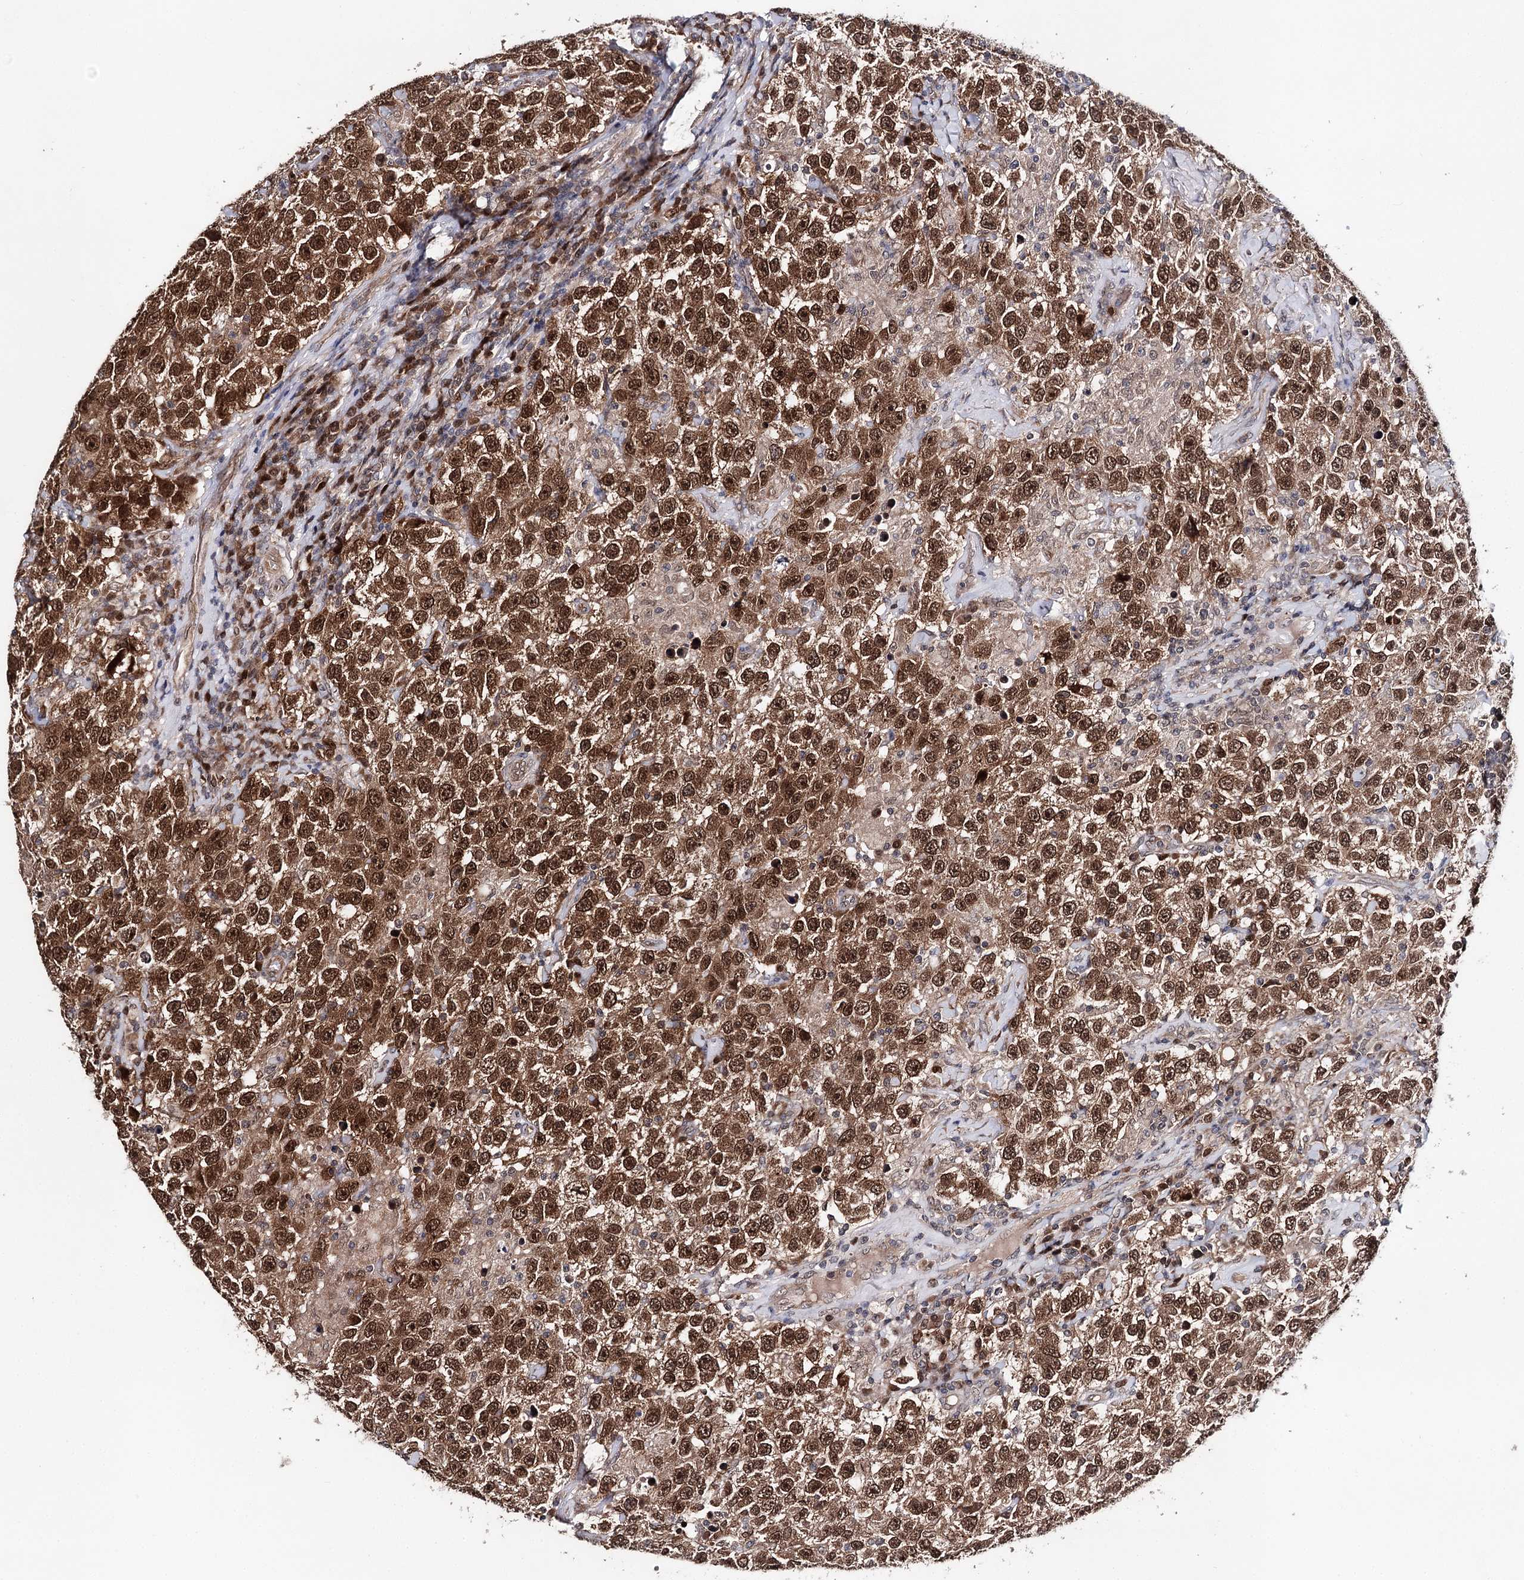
{"staining": {"intensity": "moderate", "quantity": ">75%", "location": "cytoplasmic/membranous,nuclear"}, "tissue": "testis cancer", "cell_type": "Tumor cells", "image_type": "cancer", "snomed": [{"axis": "morphology", "description": "Seminoma, NOS"}, {"axis": "topography", "description": "Testis"}], "caption": "Immunohistochemistry (IHC) of human testis cancer (seminoma) displays medium levels of moderate cytoplasmic/membranous and nuclear positivity in about >75% of tumor cells.", "gene": "NOPCHAP1", "patient": {"sex": "male", "age": 41}}